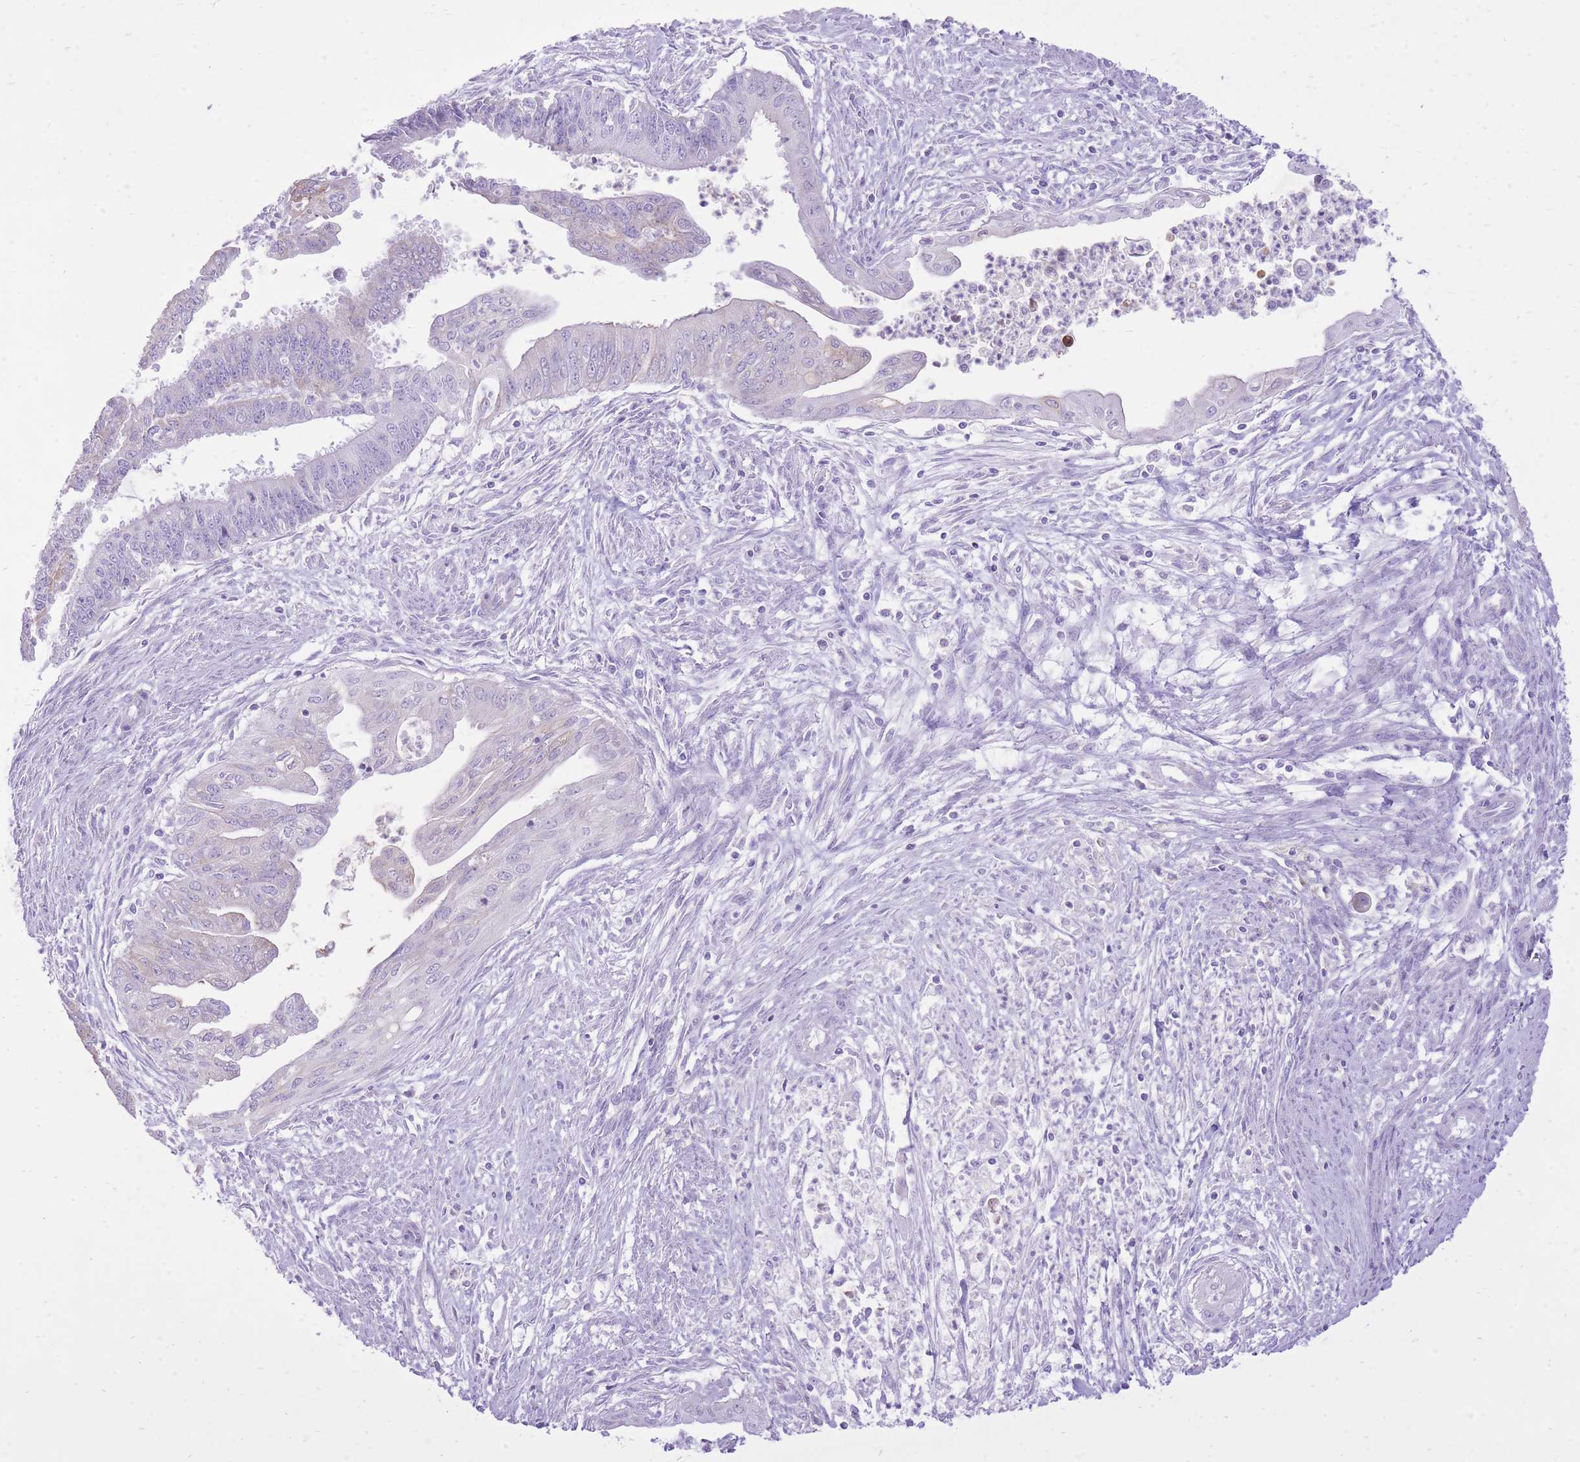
{"staining": {"intensity": "negative", "quantity": "none", "location": "none"}, "tissue": "endometrial cancer", "cell_type": "Tumor cells", "image_type": "cancer", "snomed": [{"axis": "morphology", "description": "Adenocarcinoma, NOS"}, {"axis": "topography", "description": "Endometrium"}], "caption": "This is a histopathology image of IHC staining of adenocarcinoma (endometrial), which shows no positivity in tumor cells. The staining was performed using DAB to visualize the protein expression in brown, while the nuclei were stained in blue with hematoxylin (Magnification: 20x).", "gene": "SLC4A4", "patient": {"sex": "female", "age": 73}}